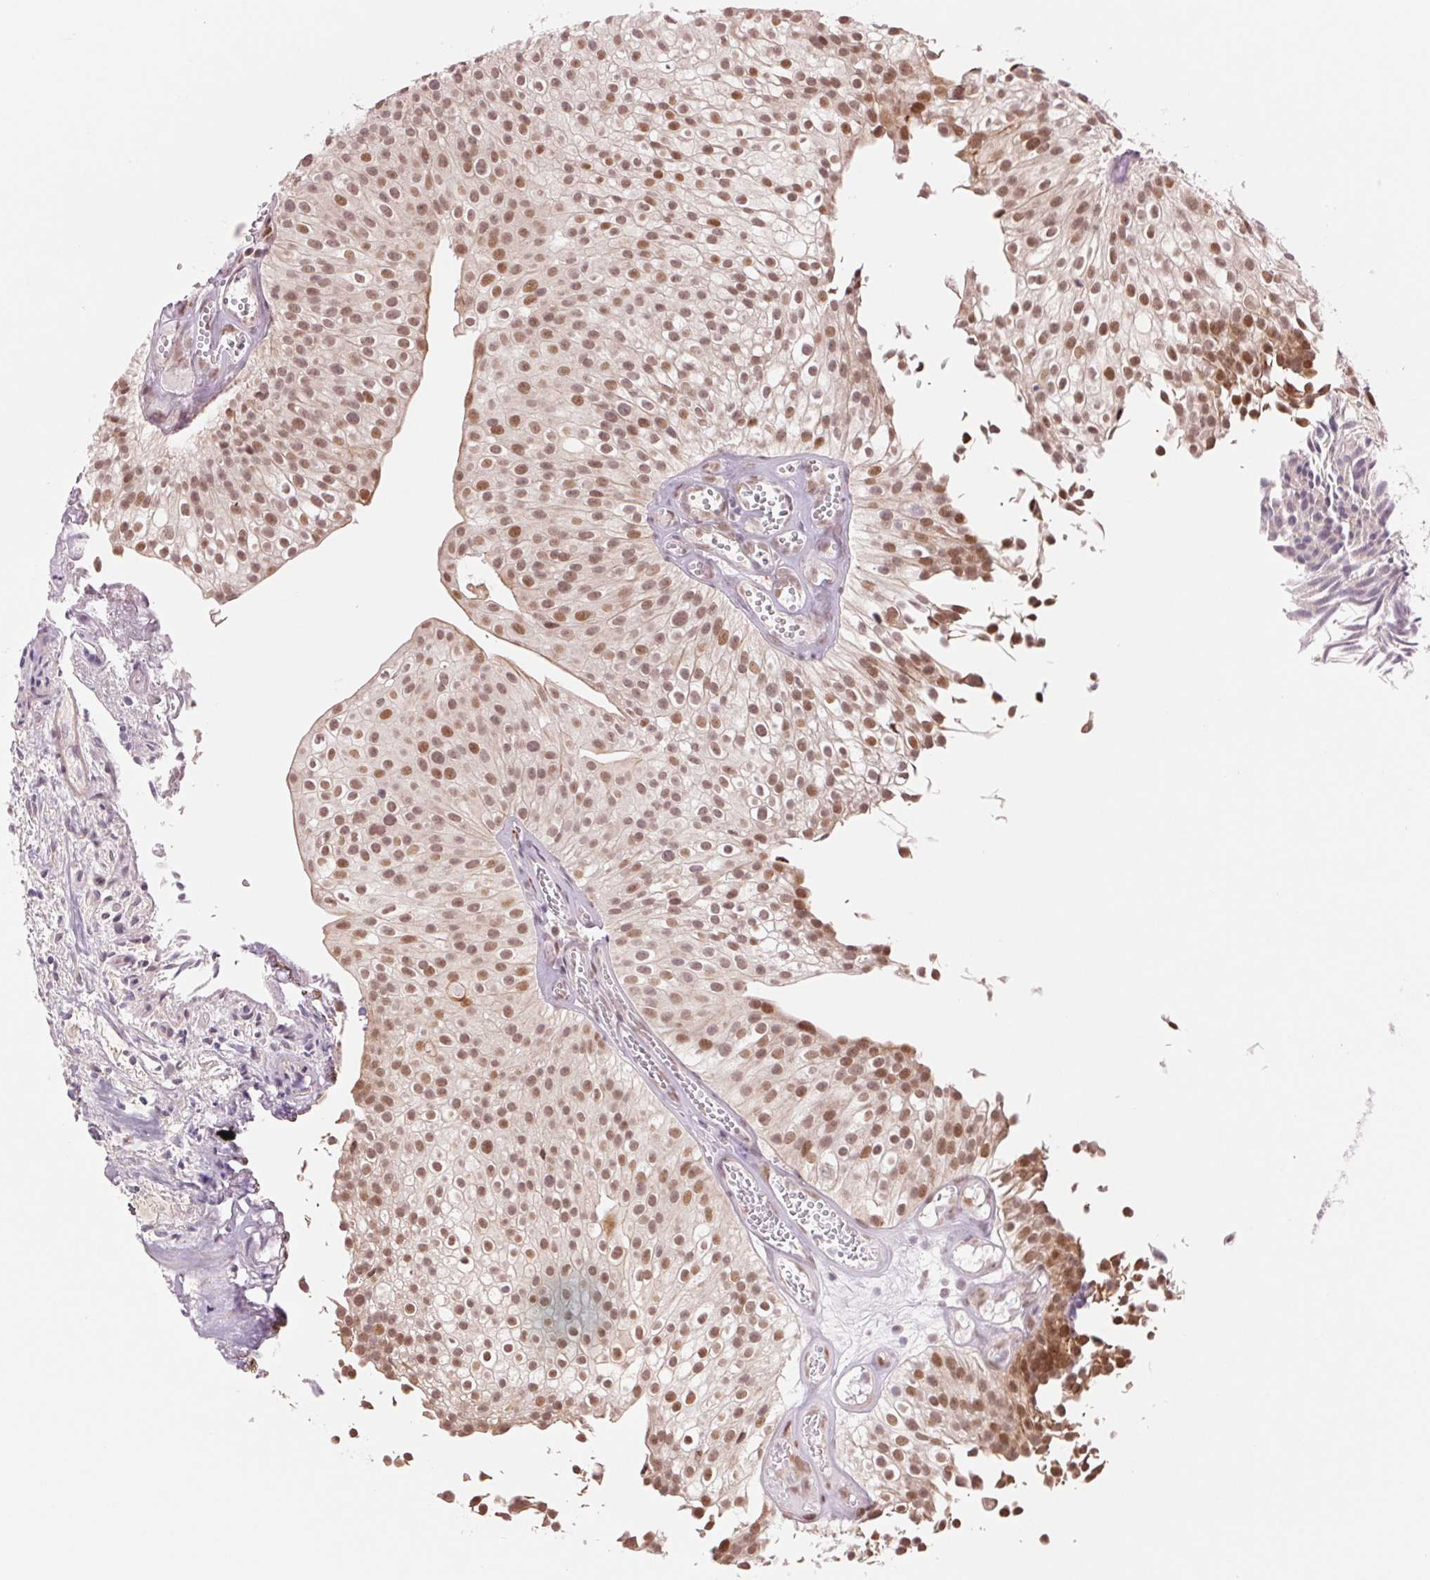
{"staining": {"intensity": "moderate", "quantity": ">75%", "location": "nuclear"}, "tissue": "urothelial cancer", "cell_type": "Tumor cells", "image_type": "cancer", "snomed": [{"axis": "morphology", "description": "Urothelial carcinoma, Low grade"}, {"axis": "topography", "description": "Urinary bladder"}], "caption": "A medium amount of moderate nuclear expression is seen in approximately >75% of tumor cells in low-grade urothelial carcinoma tissue.", "gene": "ARHGAP32", "patient": {"sex": "male", "age": 70}}